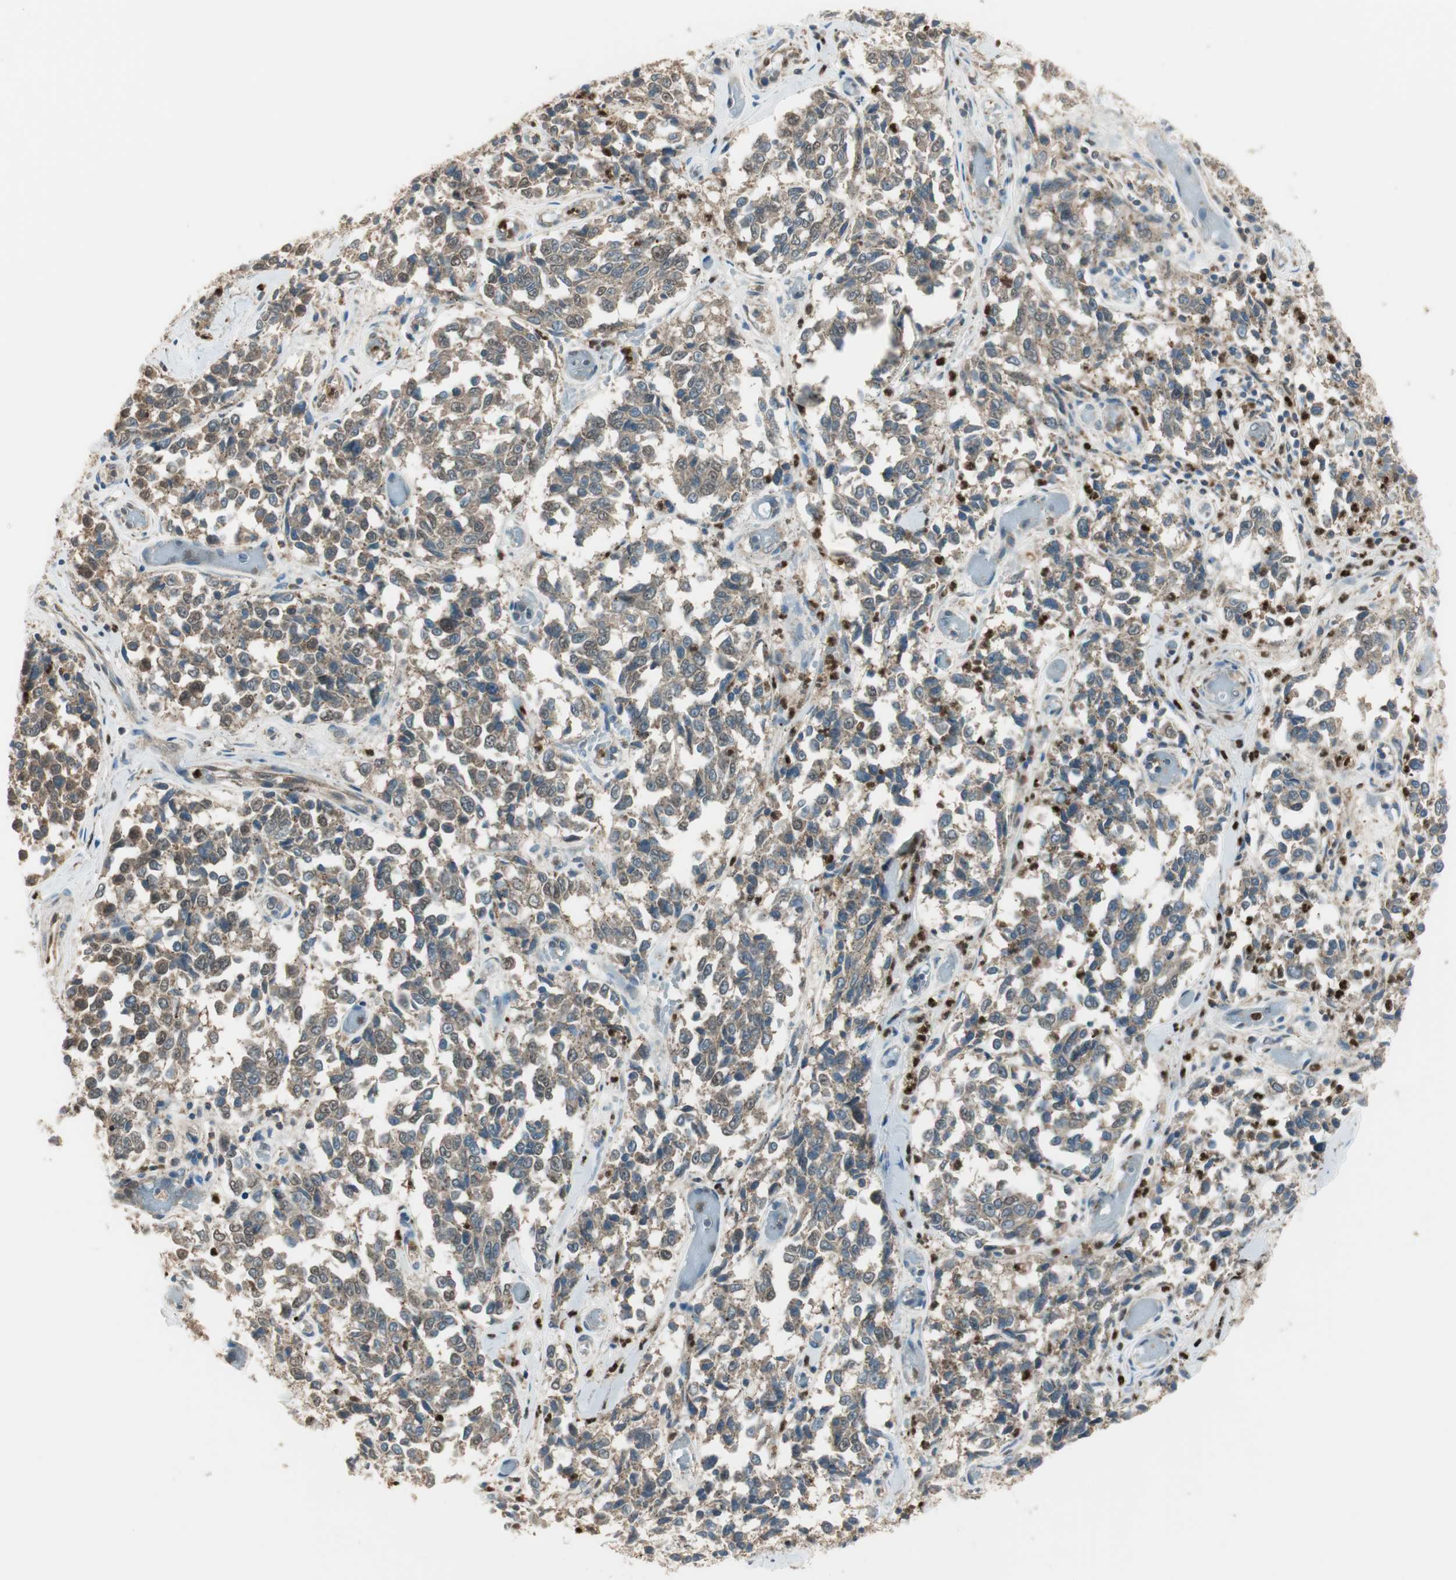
{"staining": {"intensity": "weak", "quantity": "25%-75%", "location": "cytoplasmic/membranous"}, "tissue": "melanoma", "cell_type": "Tumor cells", "image_type": "cancer", "snomed": [{"axis": "morphology", "description": "Malignant melanoma, NOS"}, {"axis": "topography", "description": "Skin"}], "caption": "Weak cytoplasmic/membranous expression for a protein is identified in about 25%-75% of tumor cells of malignant melanoma using immunohistochemistry.", "gene": "LTA4H", "patient": {"sex": "female", "age": 64}}